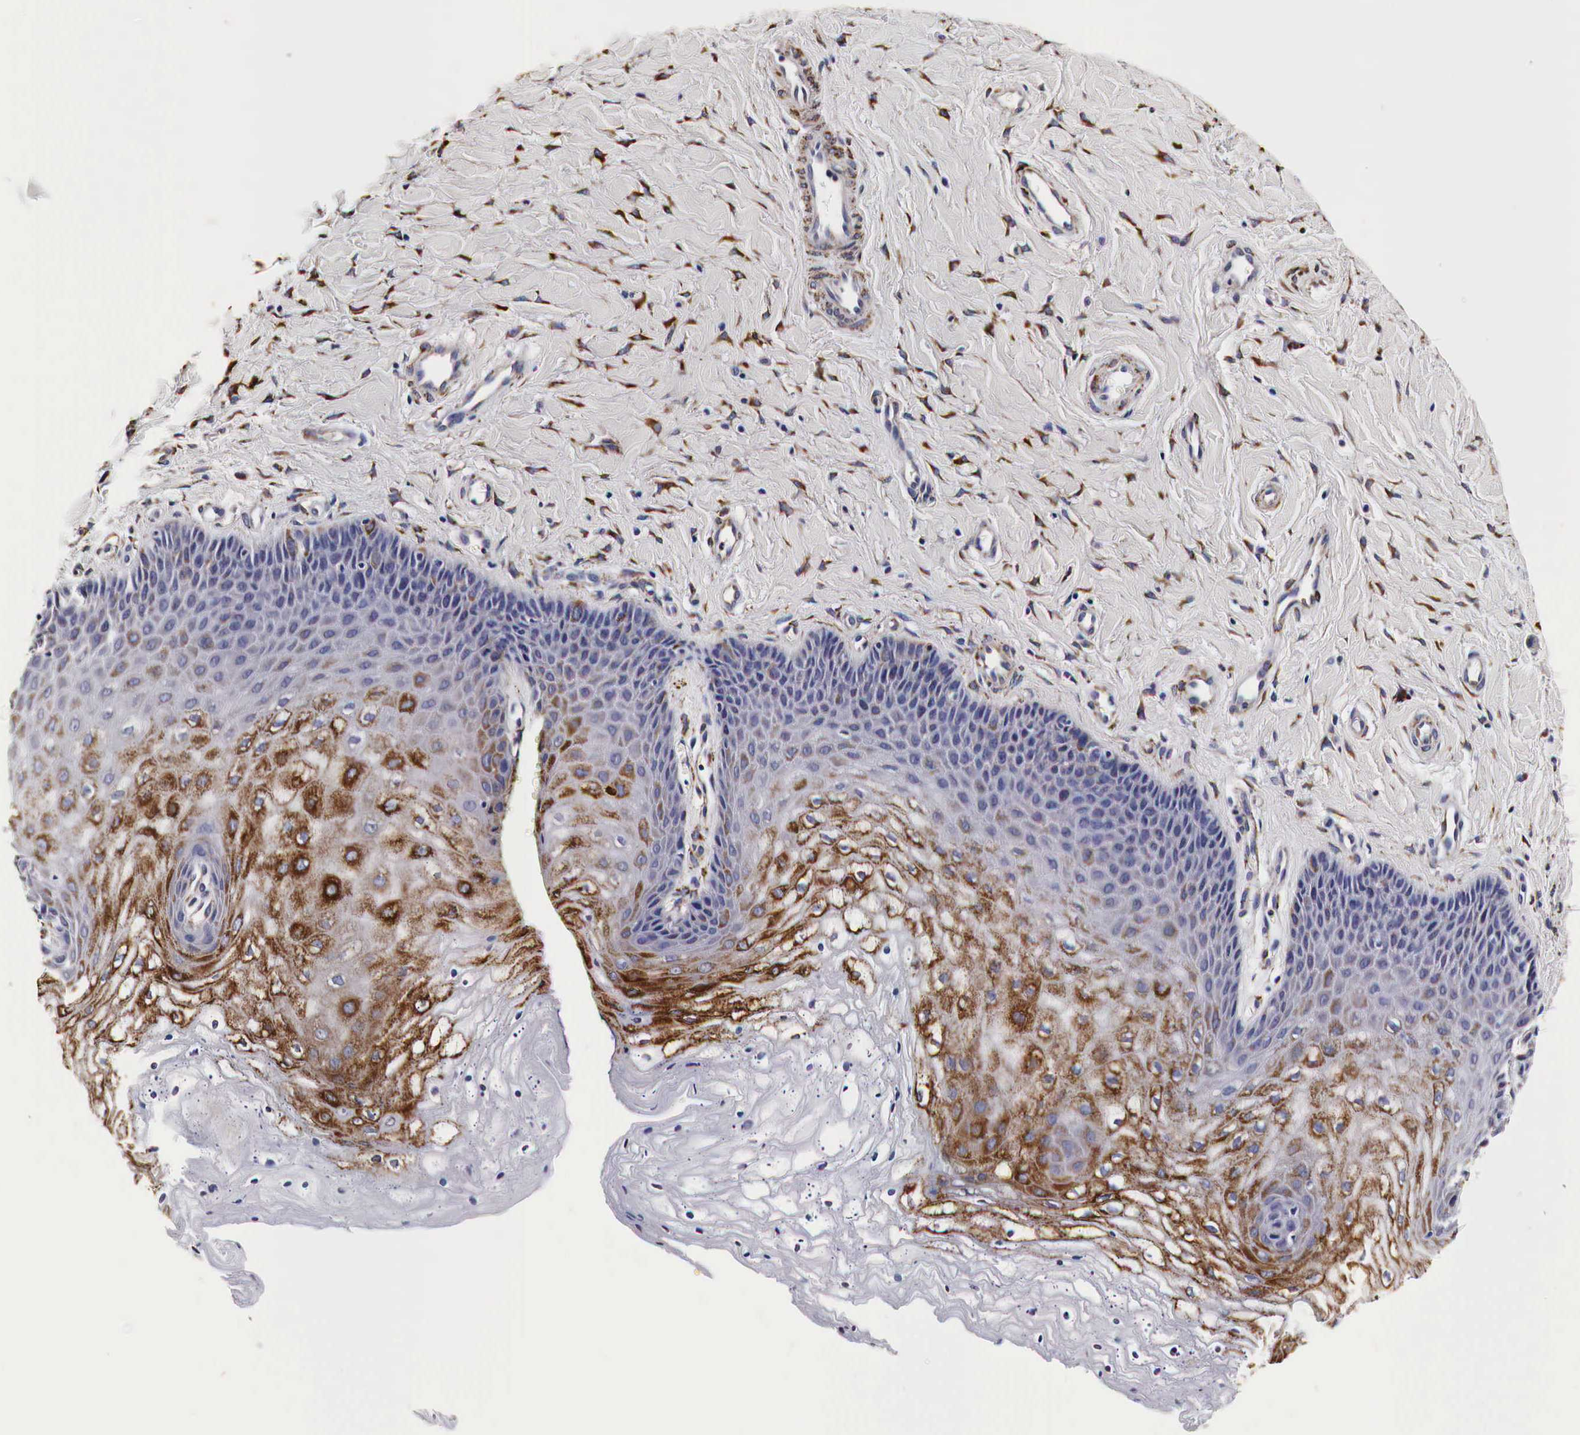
{"staining": {"intensity": "strong", "quantity": "25%-75%", "location": "cytoplasmic/membranous"}, "tissue": "vagina", "cell_type": "Squamous epithelial cells", "image_type": "normal", "snomed": [{"axis": "morphology", "description": "Normal tissue, NOS"}, {"axis": "topography", "description": "Vagina"}], "caption": "Immunohistochemical staining of unremarkable vagina reveals high levels of strong cytoplasmic/membranous staining in about 25%-75% of squamous epithelial cells.", "gene": "CKAP4", "patient": {"sex": "female", "age": 68}}